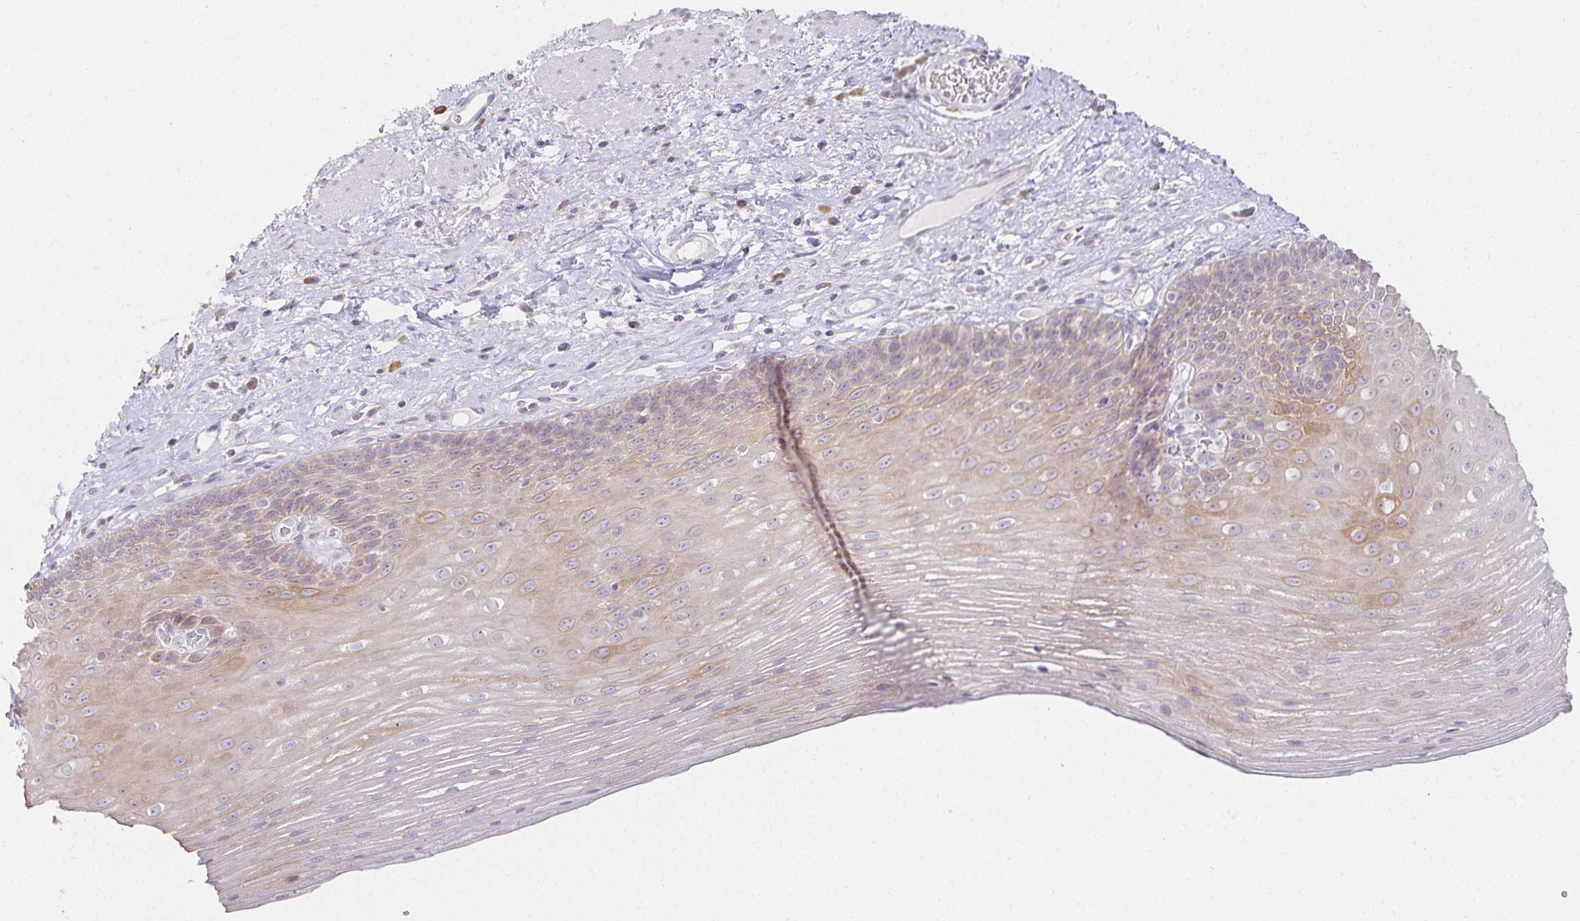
{"staining": {"intensity": "weak", "quantity": "<25%", "location": "cytoplasmic/membranous"}, "tissue": "esophagus", "cell_type": "Squamous epithelial cells", "image_type": "normal", "snomed": [{"axis": "morphology", "description": "Normal tissue, NOS"}, {"axis": "topography", "description": "Esophagus"}], "caption": "Immunohistochemistry (IHC) of unremarkable human esophagus exhibits no positivity in squamous epithelial cells.", "gene": "GP2", "patient": {"sex": "male", "age": 62}}